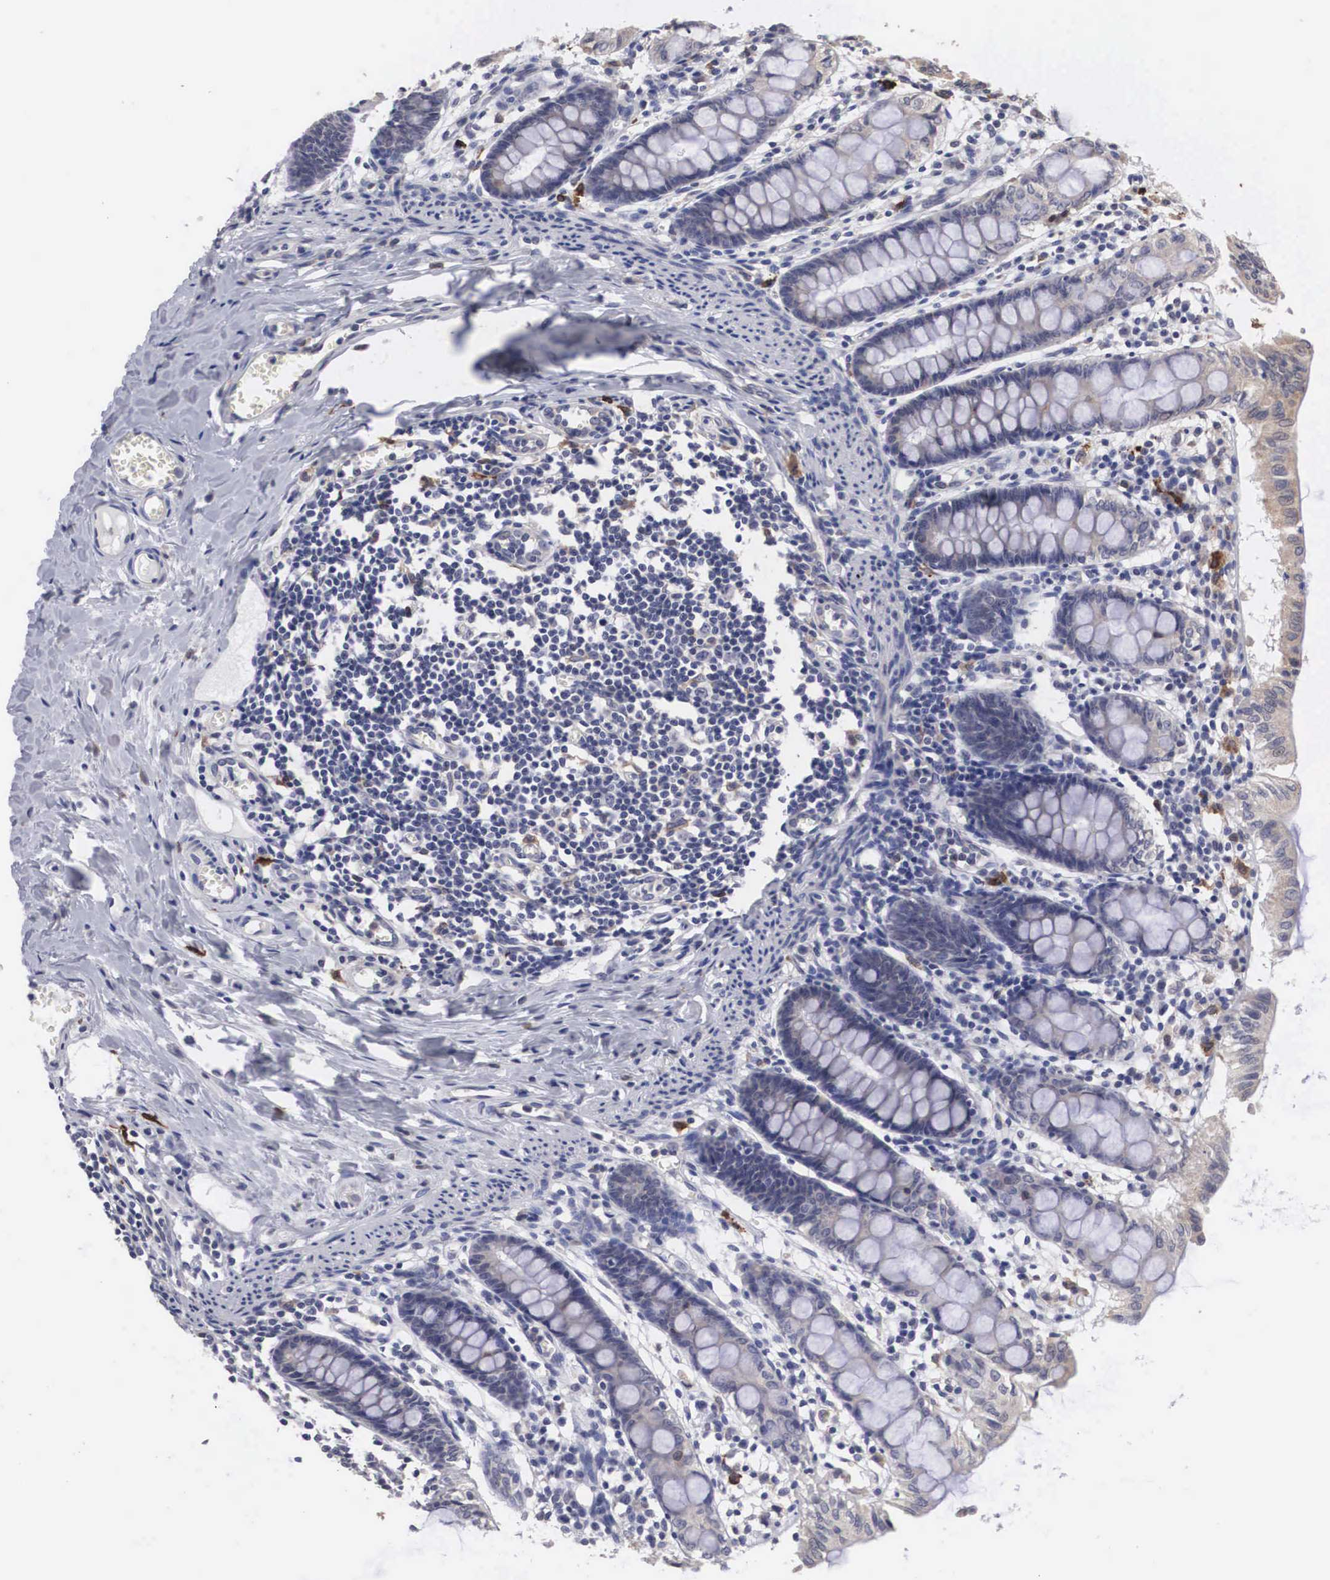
{"staining": {"intensity": "negative", "quantity": "none", "location": "none"}, "tissue": "colon", "cell_type": "Endothelial cells", "image_type": "normal", "snomed": [{"axis": "morphology", "description": "Normal tissue, NOS"}, {"axis": "topography", "description": "Colon"}], "caption": "Immunohistochemical staining of benign human colon shows no significant positivity in endothelial cells.", "gene": "HMOX1", "patient": {"sex": "male", "age": 1}}